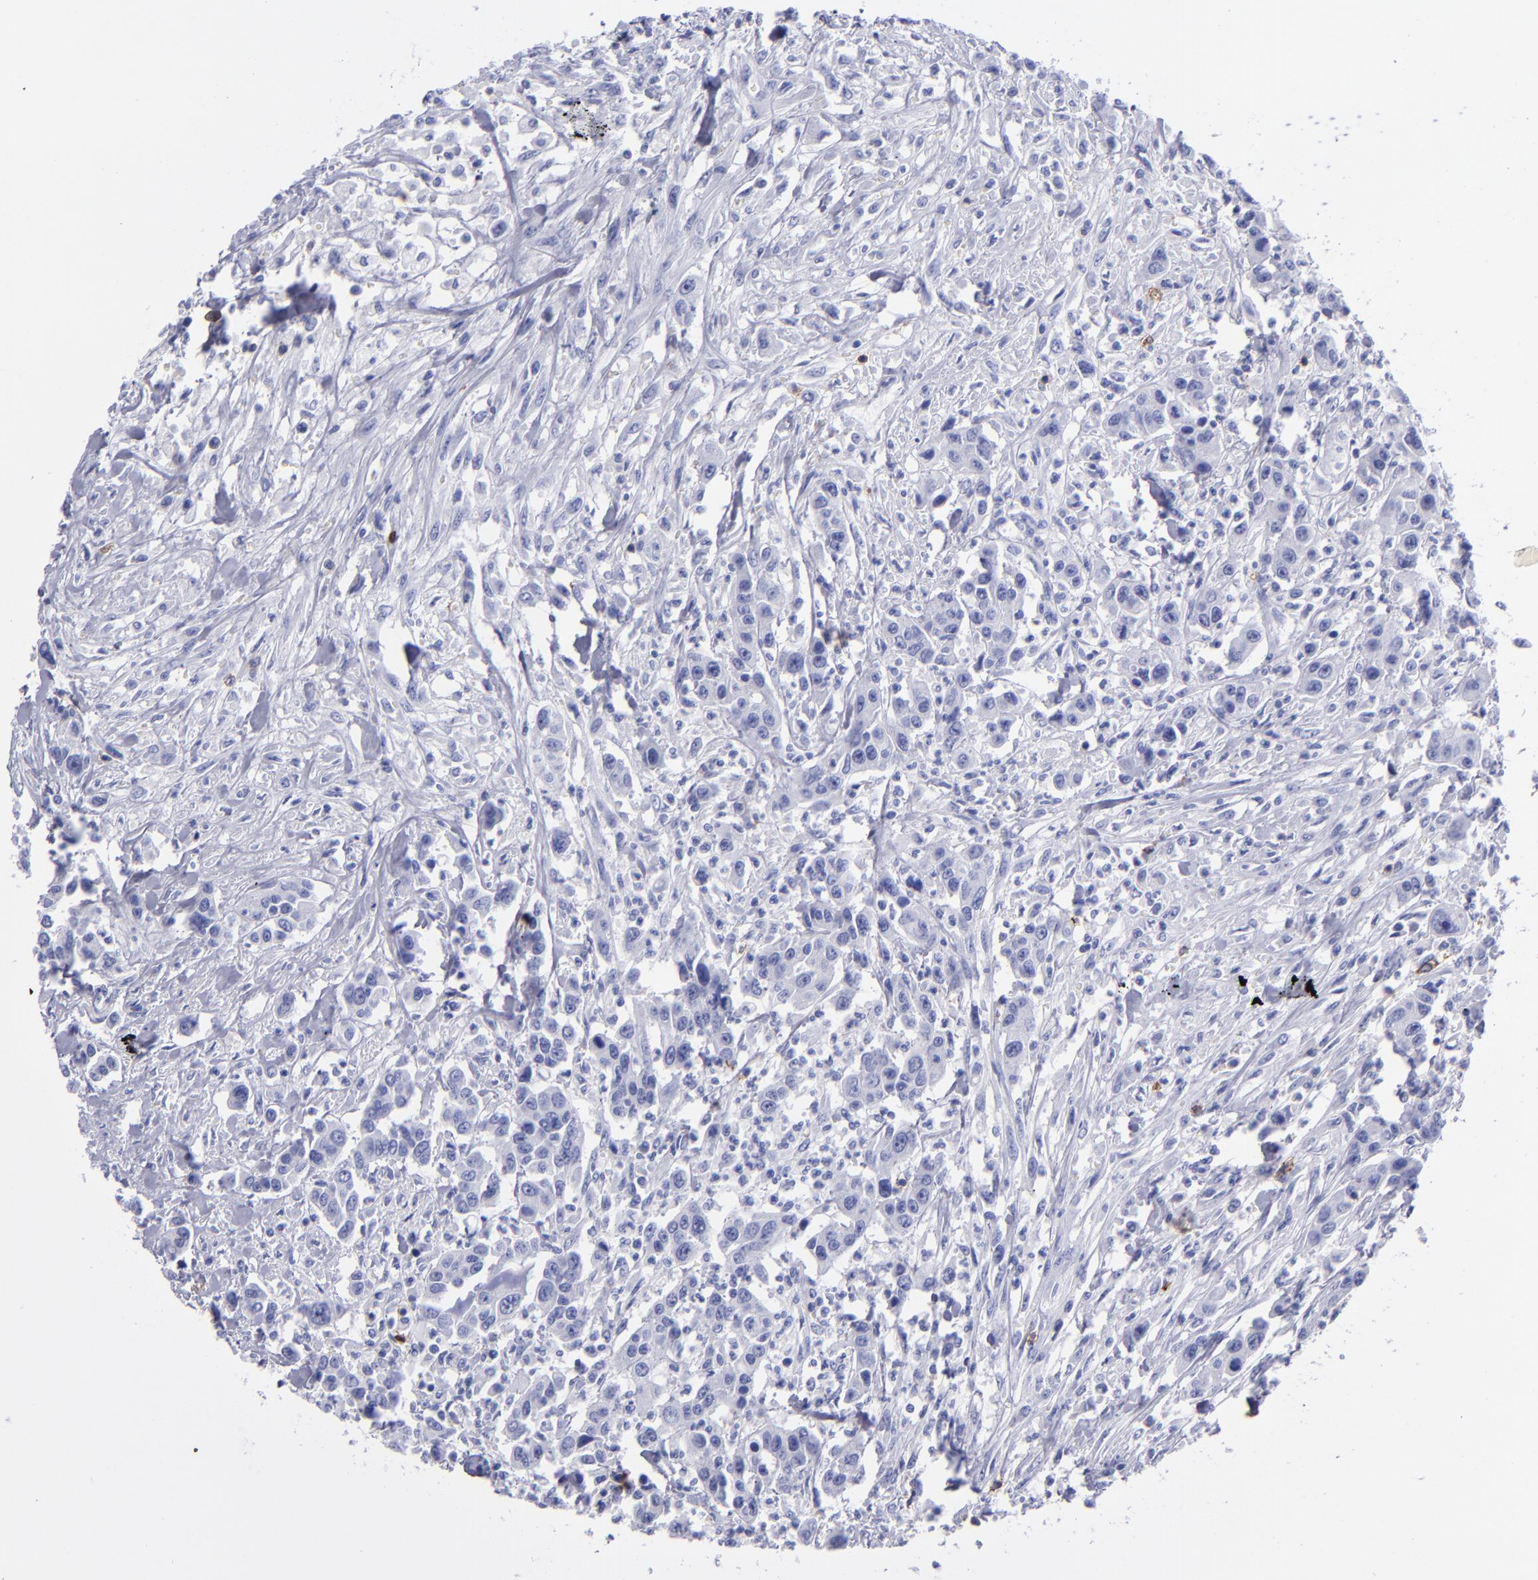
{"staining": {"intensity": "negative", "quantity": "none", "location": "none"}, "tissue": "urothelial cancer", "cell_type": "Tumor cells", "image_type": "cancer", "snomed": [{"axis": "morphology", "description": "Urothelial carcinoma, High grade"}, {"axis": "topography", "description": "Urinary bladder"}], "caption": "Immunohistochemistry (IHC) image of neoplastic tissue: urothelial cancer stained with DAB (3,3'-diaminobenzidine) displays no significant protein staining in tumor cells.", "gene": "CD6", "patient": {"sex": "male", "age": 86}}